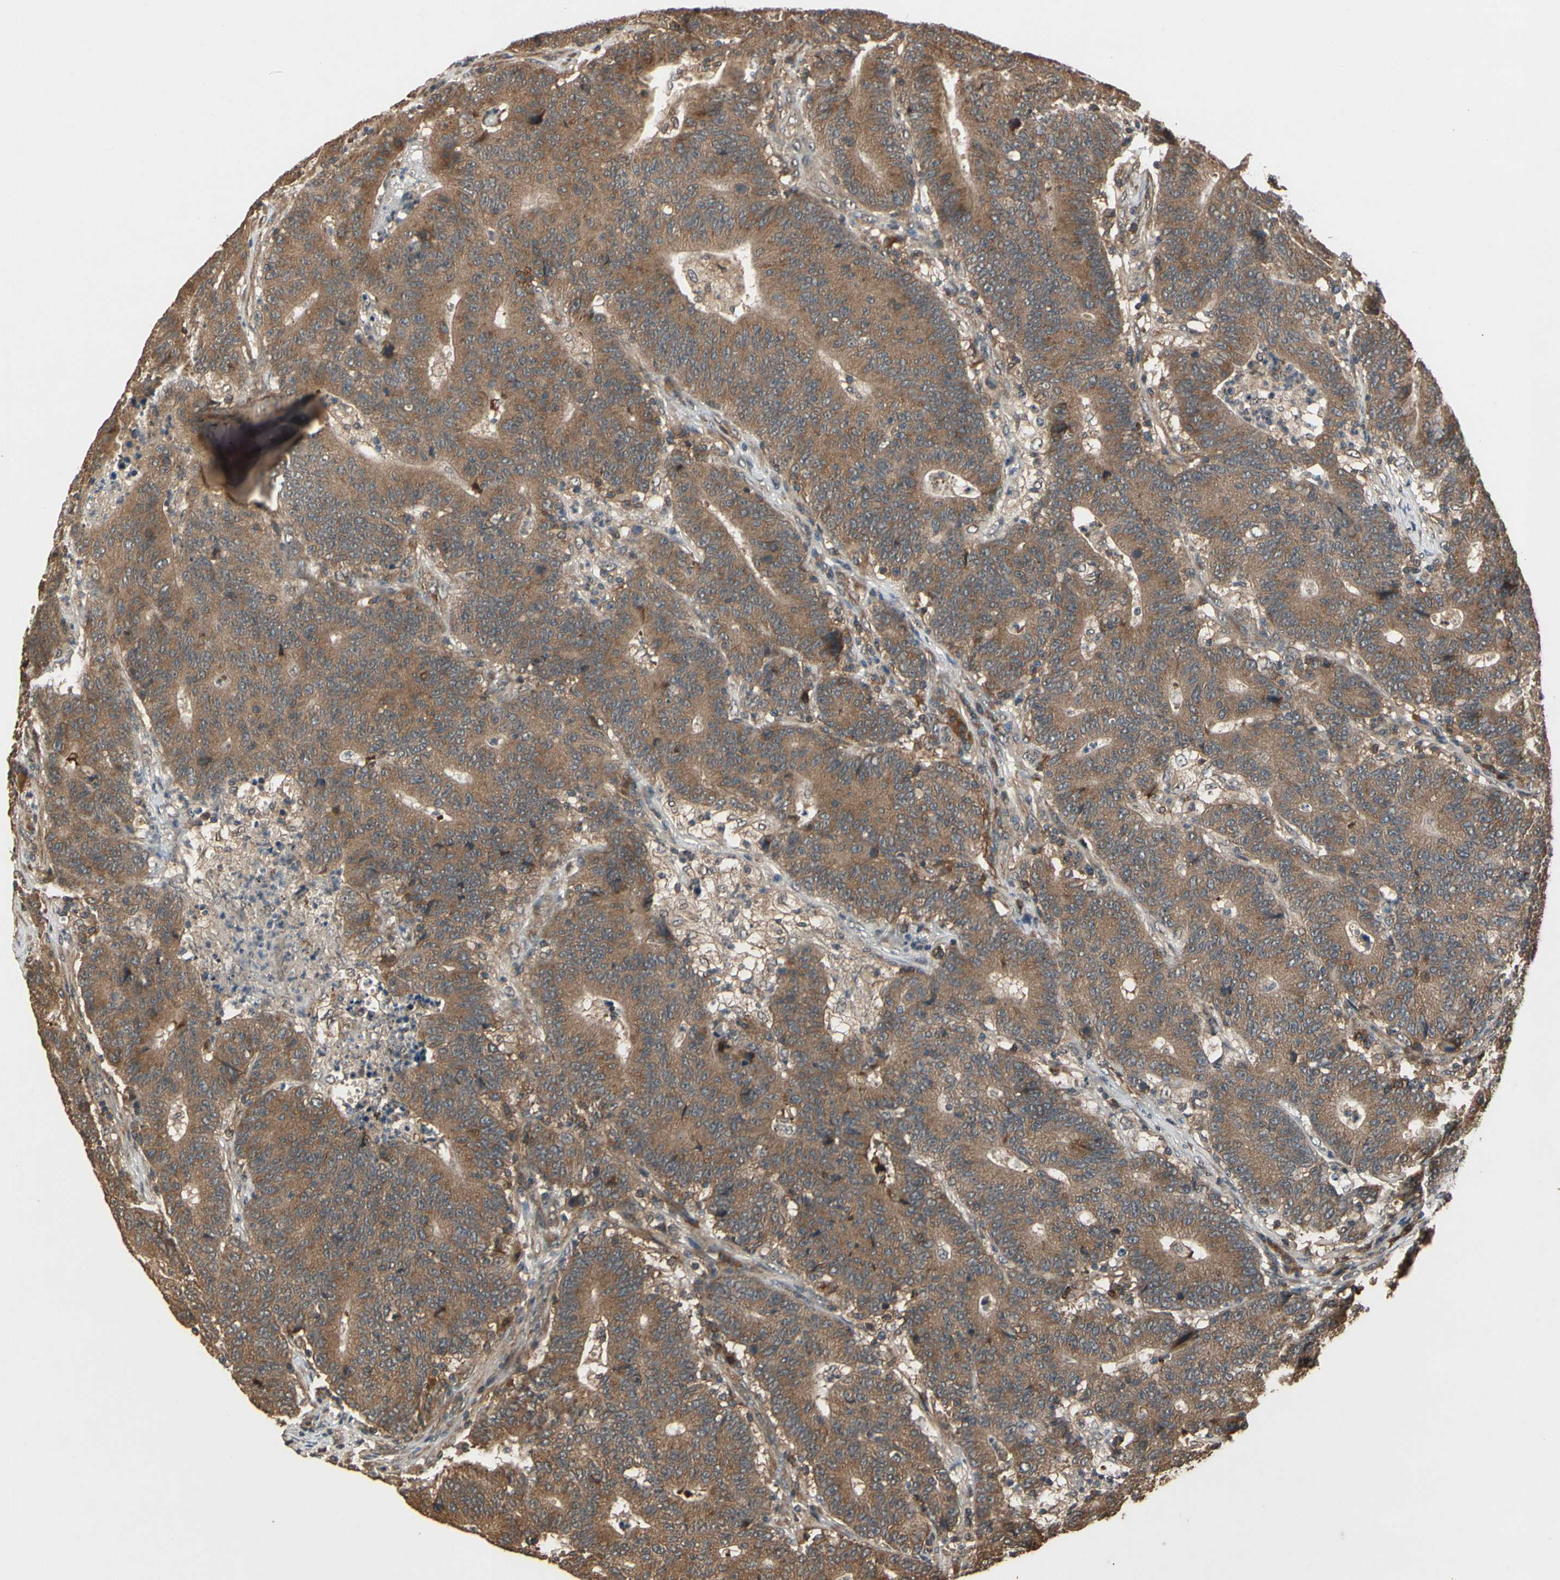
{"staining": {"intensity": "moderate", "quantity": ">75%", "location": "cytoplasmic/membranous"}, "tissue": "colorectal cancer", "cell_type": "Tumor cells", "image_type": "cancer", "snomed": [{"axis": "morphology", "description": "Normal tissue, NOS"}, {"axis": "morphology", "description": "Adenocarcinoma, NOS"}, {"axis": "topography", "description": "Colon"}], "caption": "Human colorectal cancer (adenocarcinoma) stained with a protein marker displays moderate staining in tumor cells.", "gene": "TMEM230", "patient": {"sex": "female", "age": 75}}